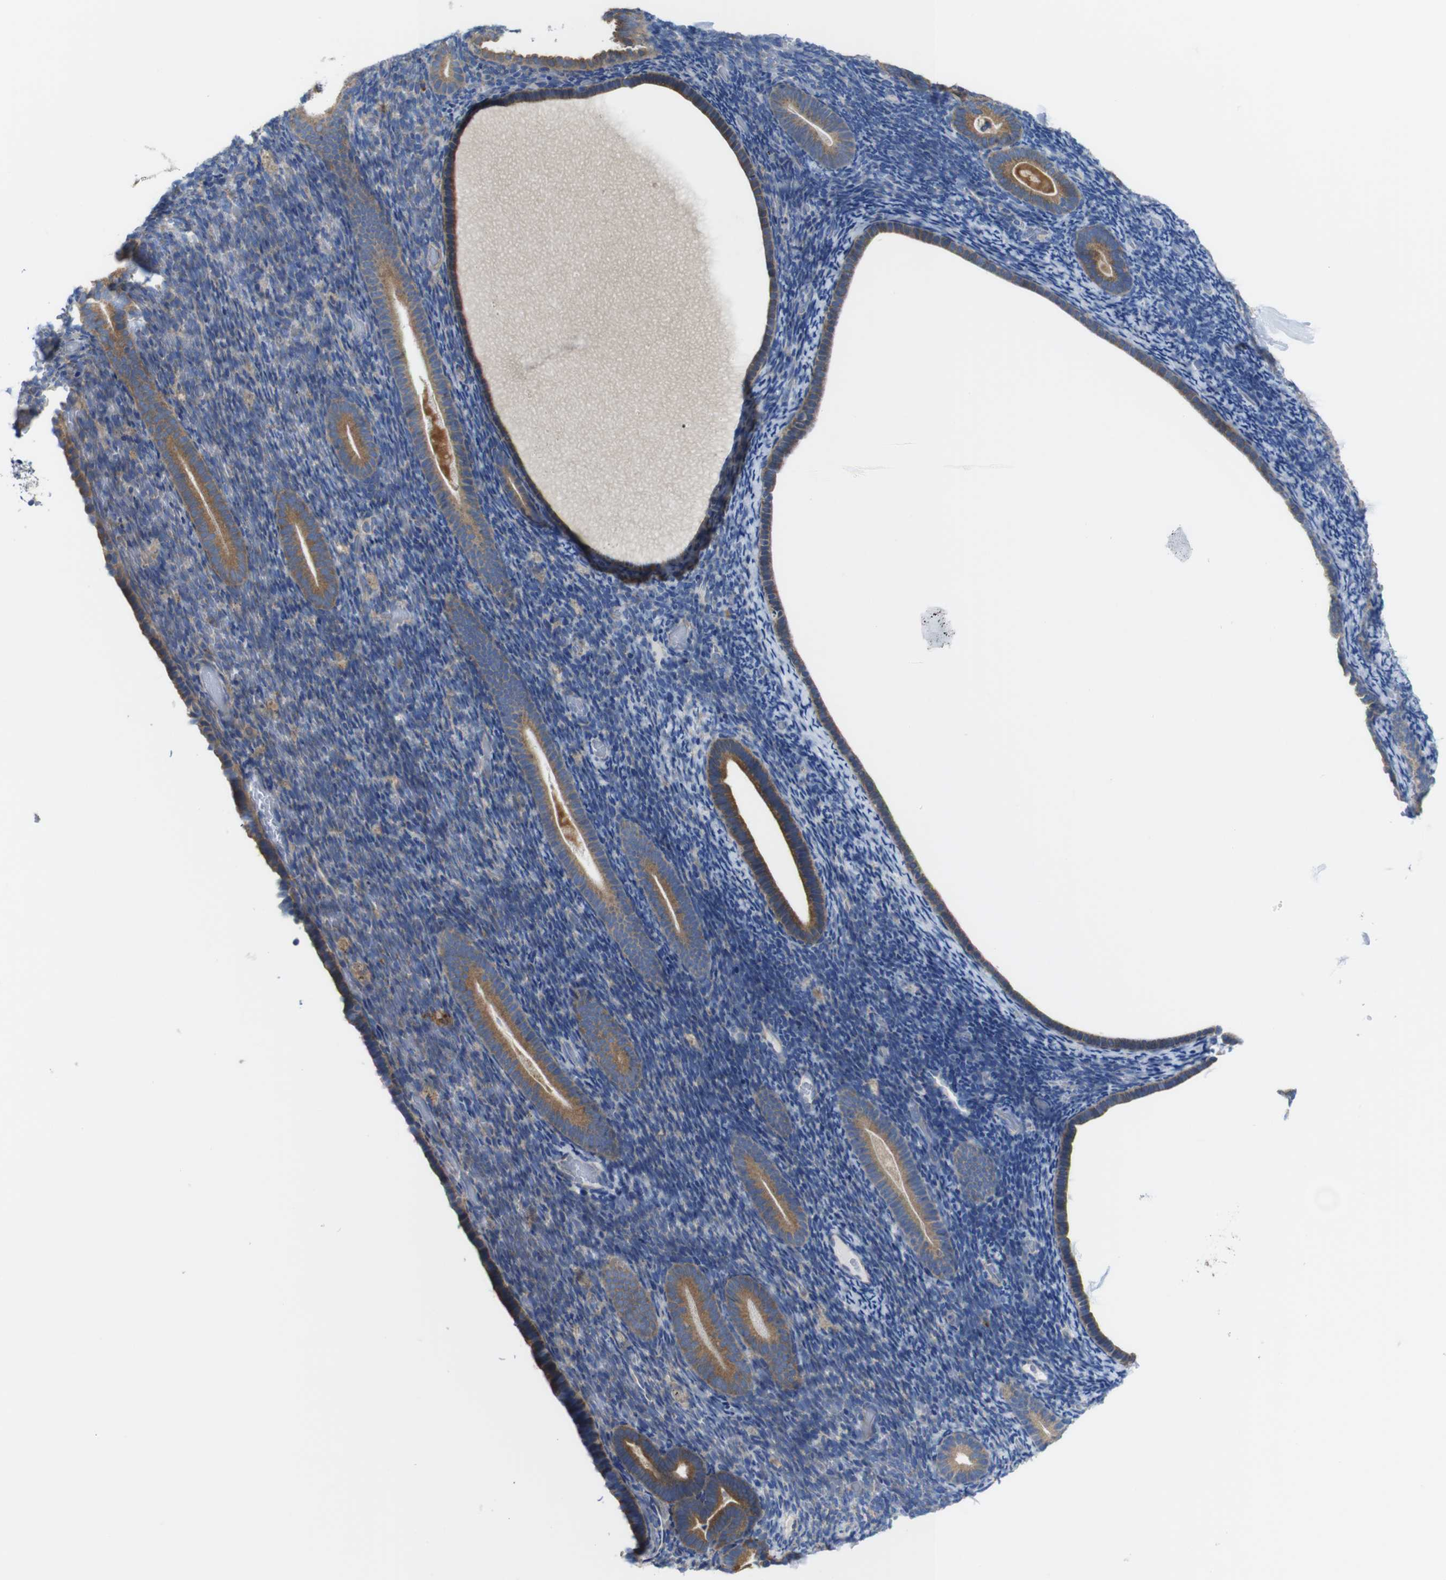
{"staining": {"intensity": "weak", "quantity": "<25%", "location": "cytoplasmic/membranous"}, "tissue": "endometrium", "cell_type": "Cells in endometrial stroma", "image_type": "normal", "snomed": [{"axis": "morphology", "description": "Normal tissue, NOS"}, {"axis": "topography", "description": "Endometrium"}], "caption": "Histopathology image shows no protein expression in cells in endometrial stroma of normal endometrium. Nuclei are stained in blue.", "gene": "DDRGK1", "patient": {"sex": "female", "age": 51}}